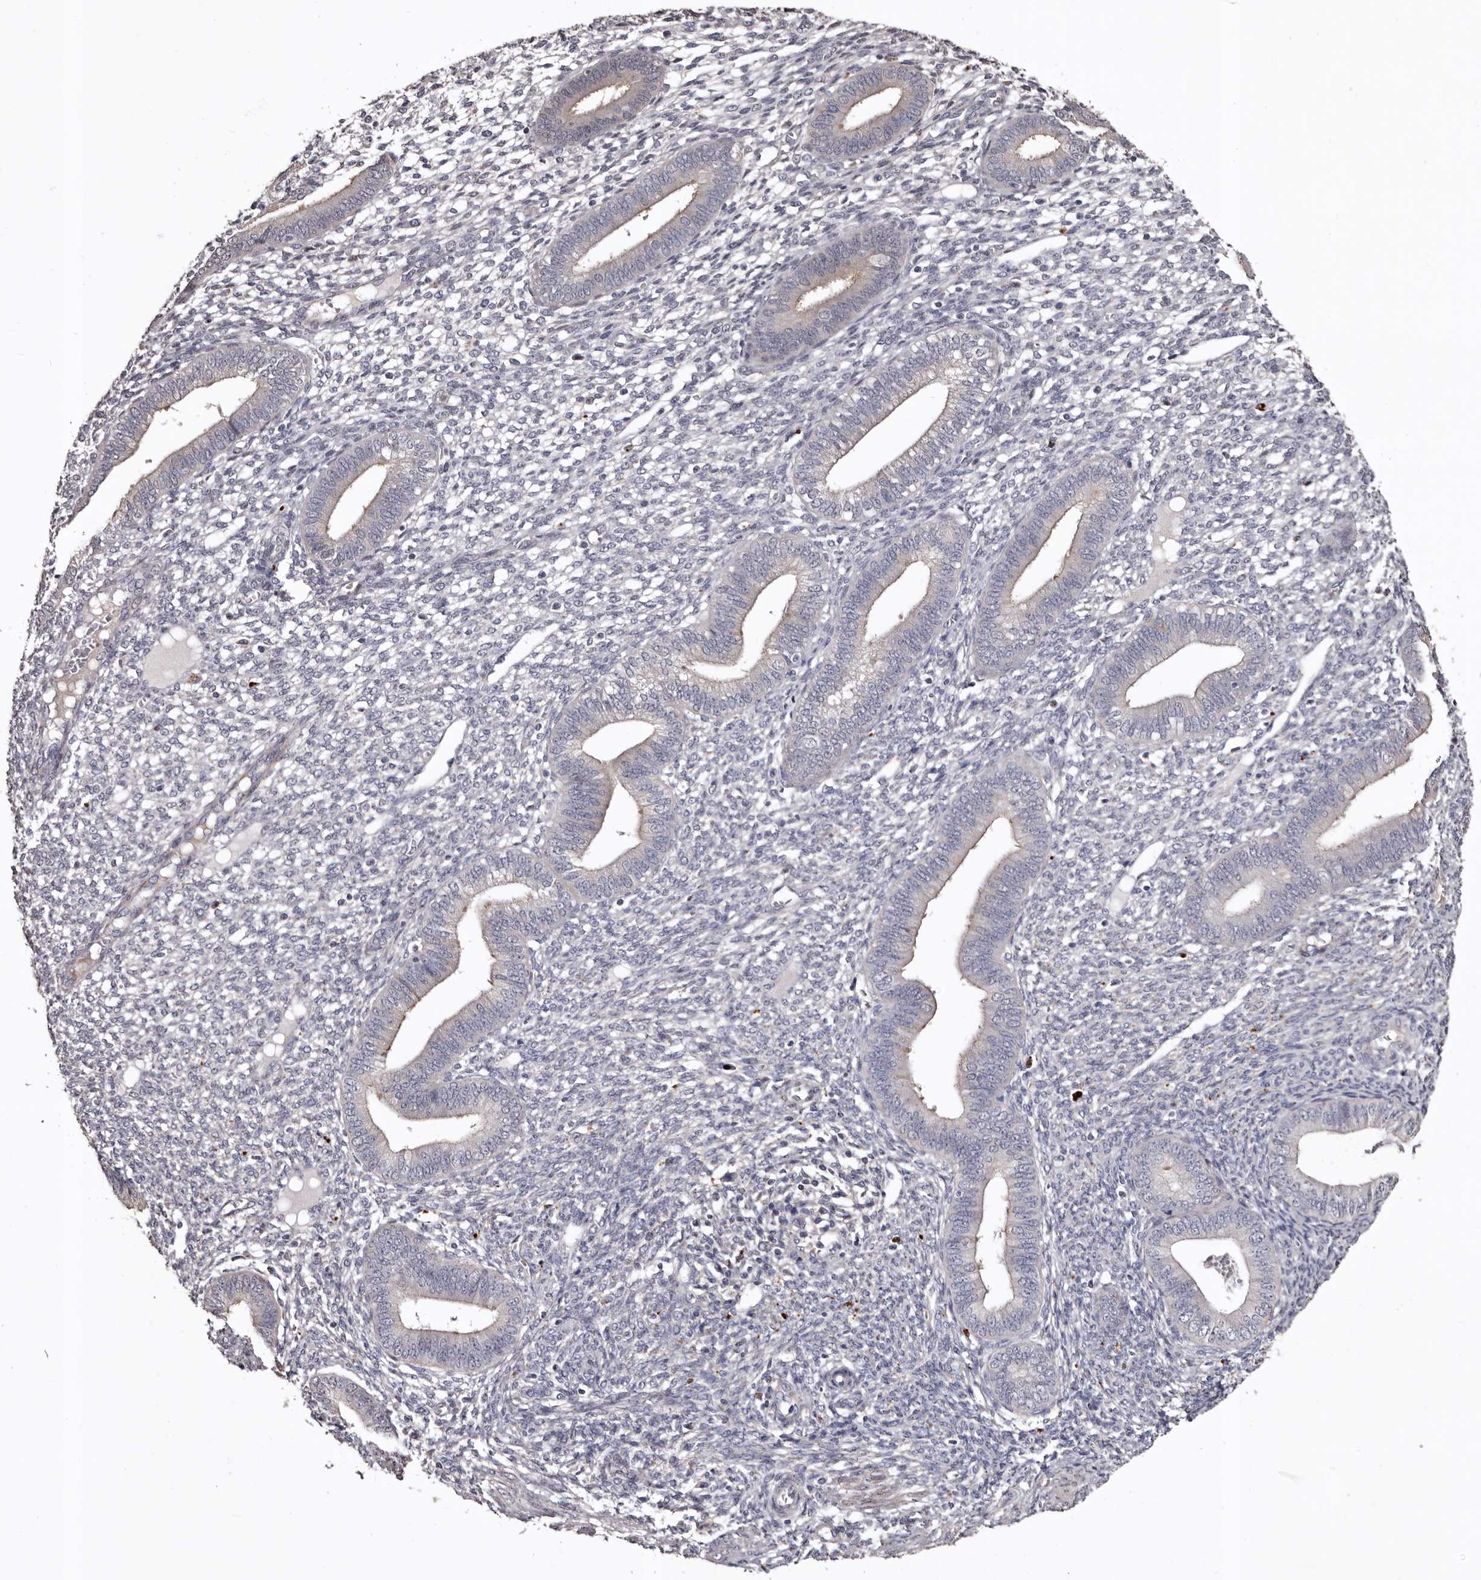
{"staining": {"intensity": "negative", "quantity": "none", "location": "none"}, "tissue": "endometrium", "cell_type": "Cells in endometrial stroma", "image_type": "normal", "snomed": [{"axis": "morphology", "description": "Normal tissue, NOS"}, {"axis": "topography", "description": "Endometrium"}], "caption": "Immunohistochemistry (IHC) photomicrograph of unremarkable human endometrium stained for a protein (brown), which reveals no positivity in cells in endometrial stroma. (Immunohistochemistry, brightfield microscopy, high magnification).", "gene": "SLC10A4", "patient": {"sex": "female", "age": 46}}